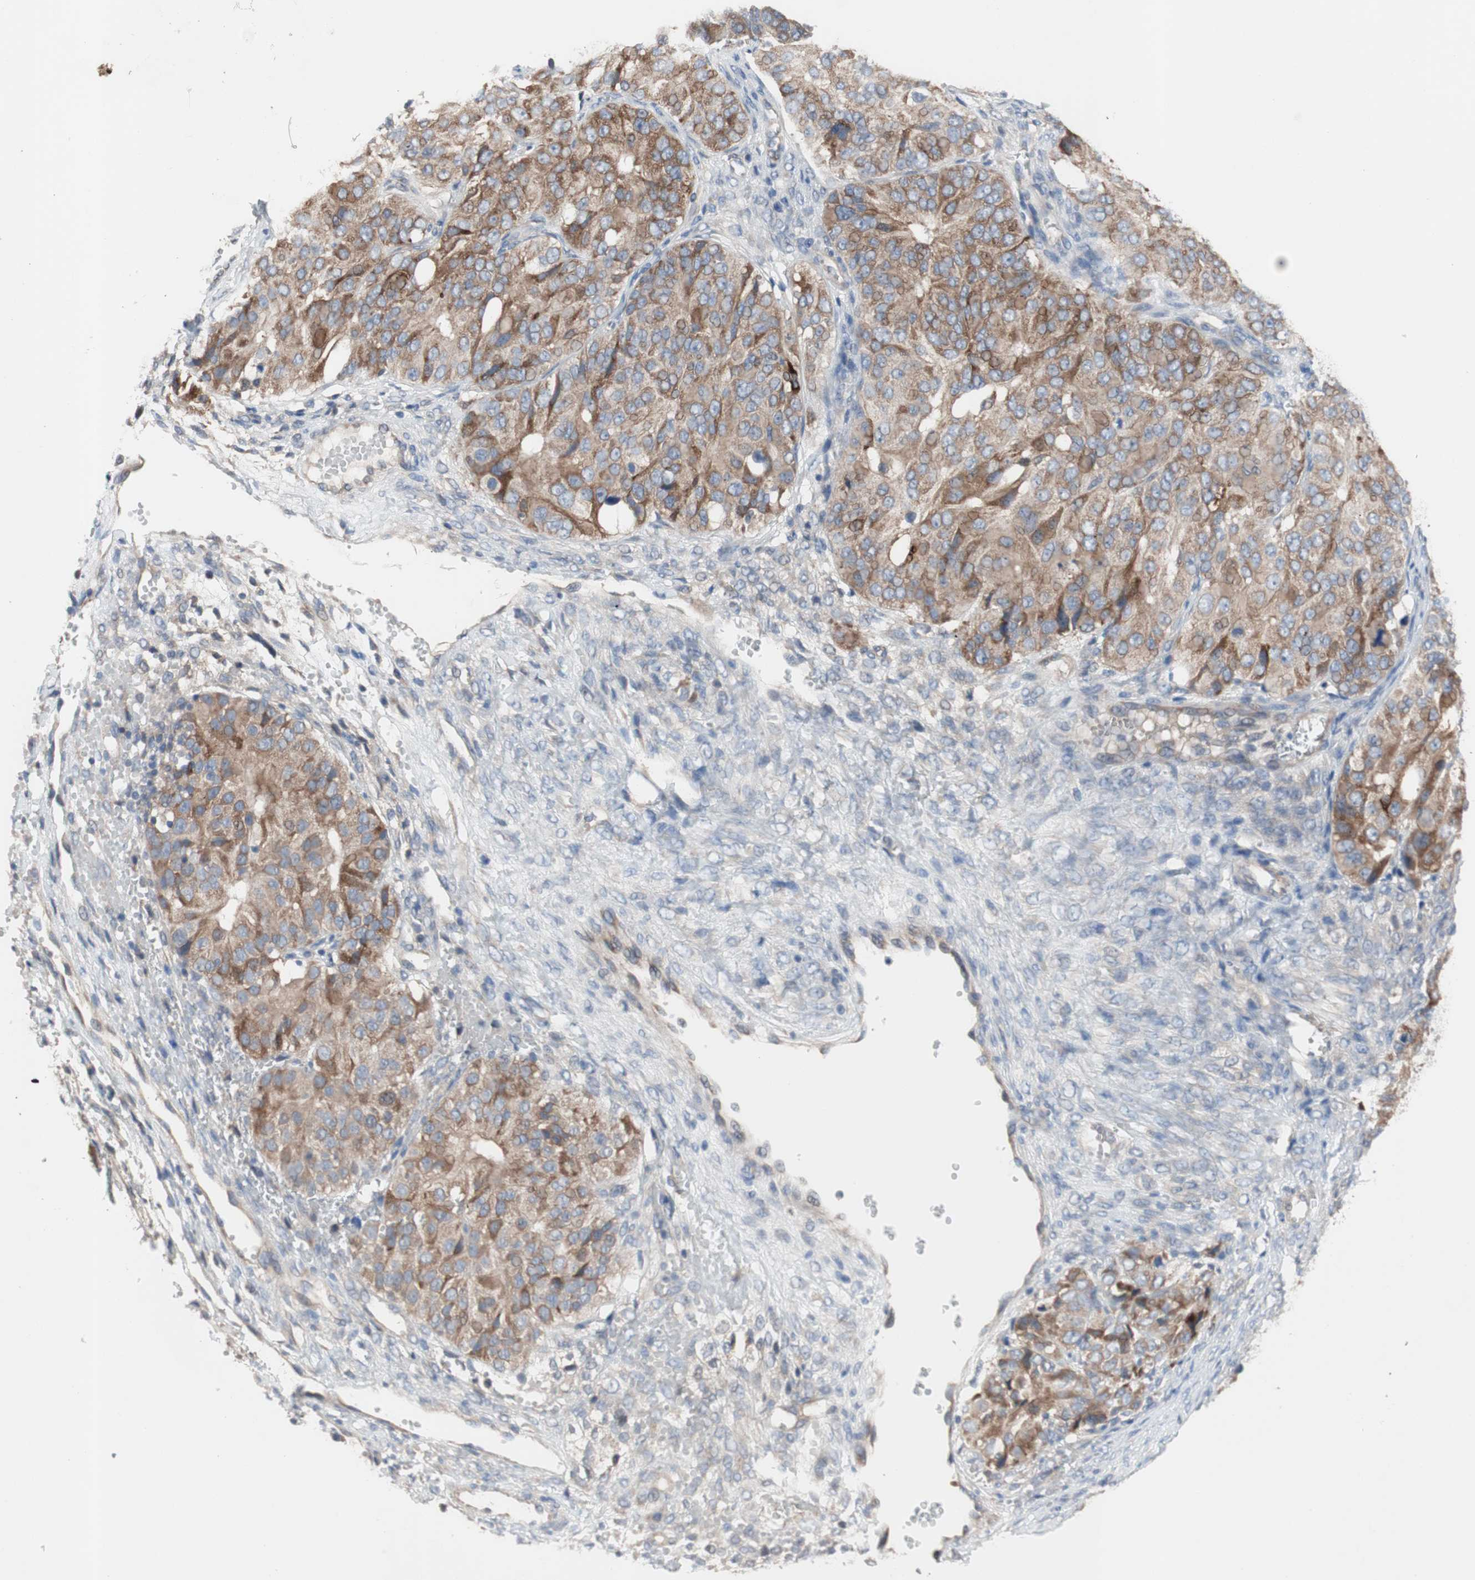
{"staining": {"intensity": "moderate", "quantity": ">75%", "location": "cytoplasmic/membranous"}, "tissue": "ovarian cancer", "cell_type": "Tumor cells", "image_type": "cancer", "snomed": [{"axis": "morphology", "description": "Carcinoma, endometroid"}, {"axis": "topography", "description": "Ovary"}], "caption": "A photomicrograph of endometroid carcinoma (ovarian) stained for a protein exhibits moderate cytoplasmic/membranous brown staining in tumor cells.", "gene": "TTC14", "patient": {"sex": "female", "age": 51}}